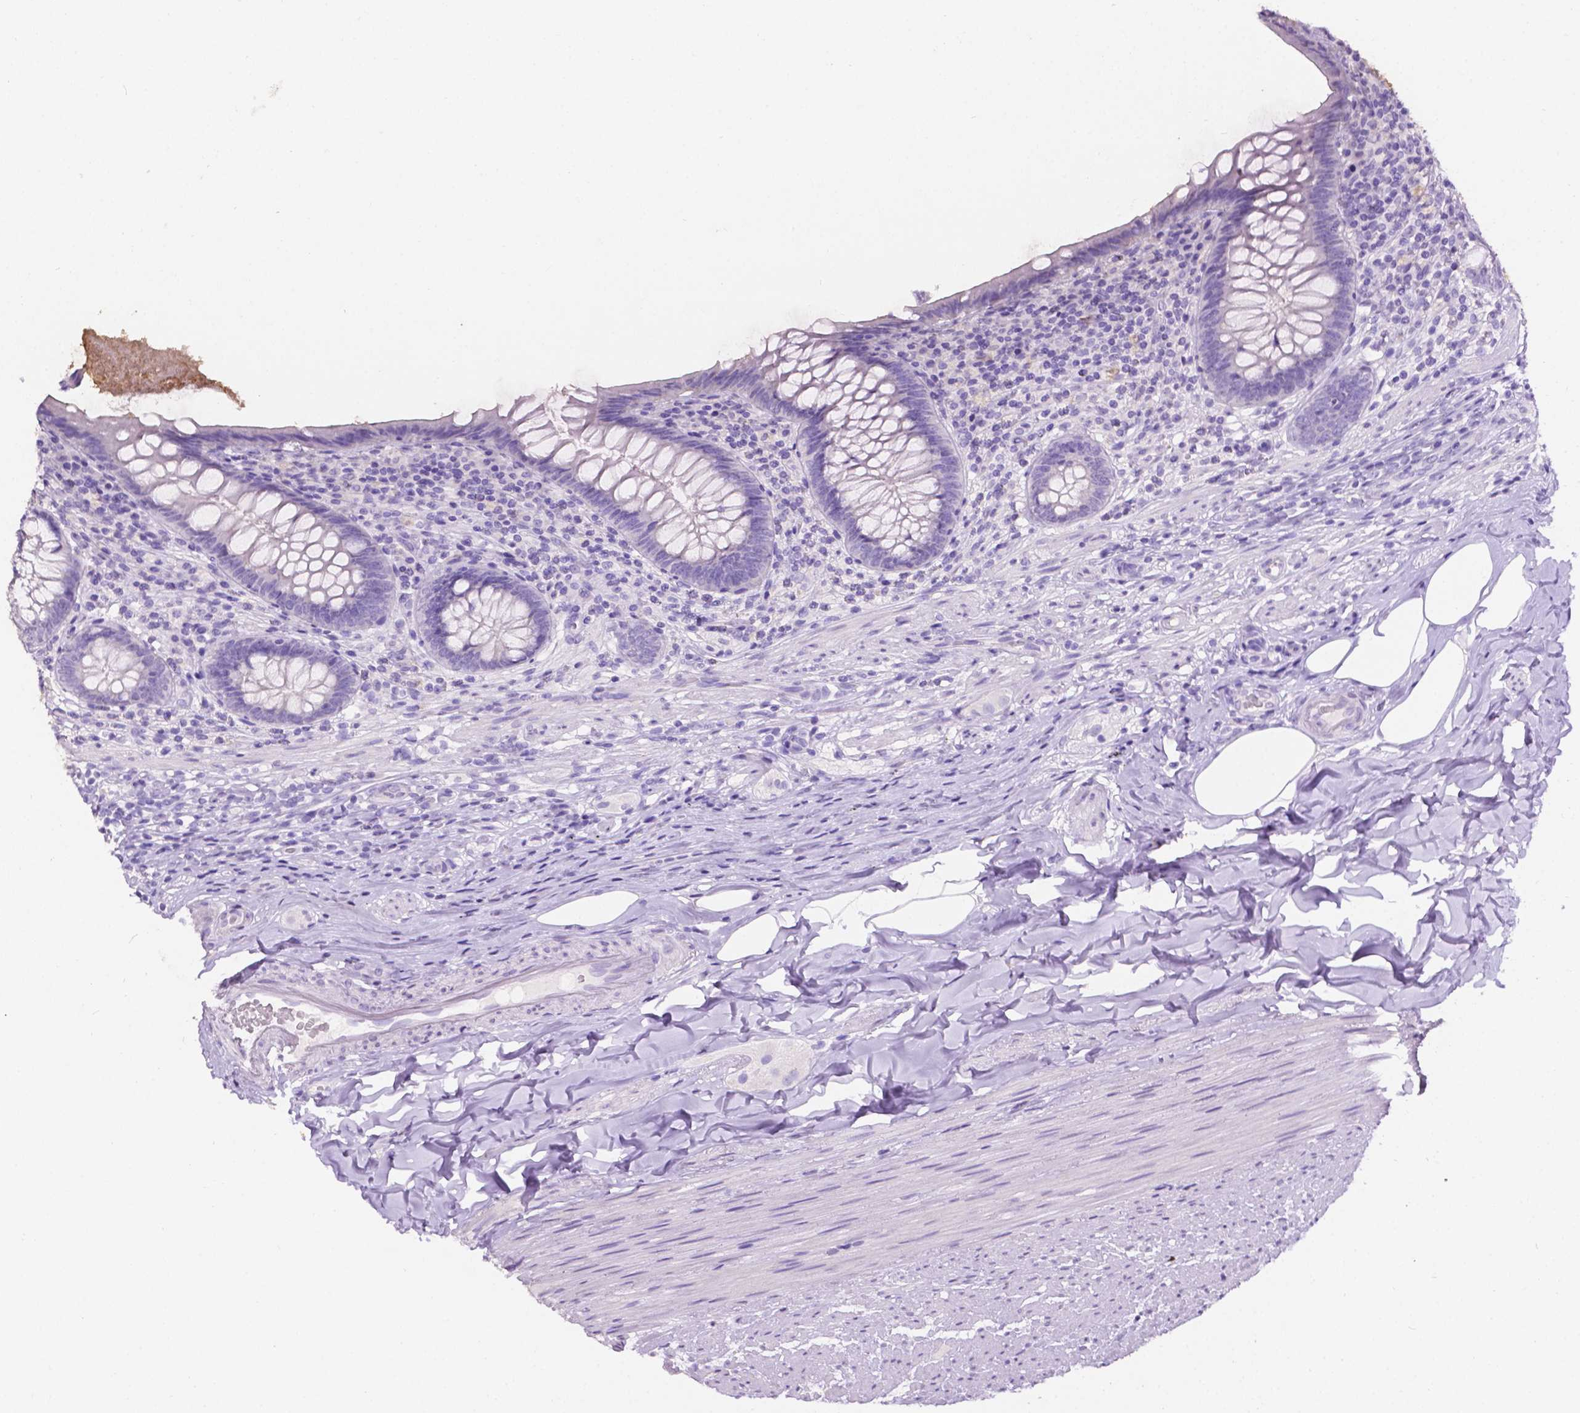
{"staining": {"intensity": "negative", "quantity": "none", "location": "none"}, "tissue": "appendix", "cell_type": "Glandular cells", "image_type": "normal", "snomed": [{"axis": "morphology", "description": "Normal tissue, NOS"}, {"axis": "topography", "description": "Appendix"}], "caption": "Immunohistochemistry (IHC) micrograph of unremarkable appendix: appendix stained with DAB (3,3'-diaminobenzidine) displays no significant protein staining in glandular cells.", "gene": "TACSTD2", "patient": {"sex": "male", "age": 47}}